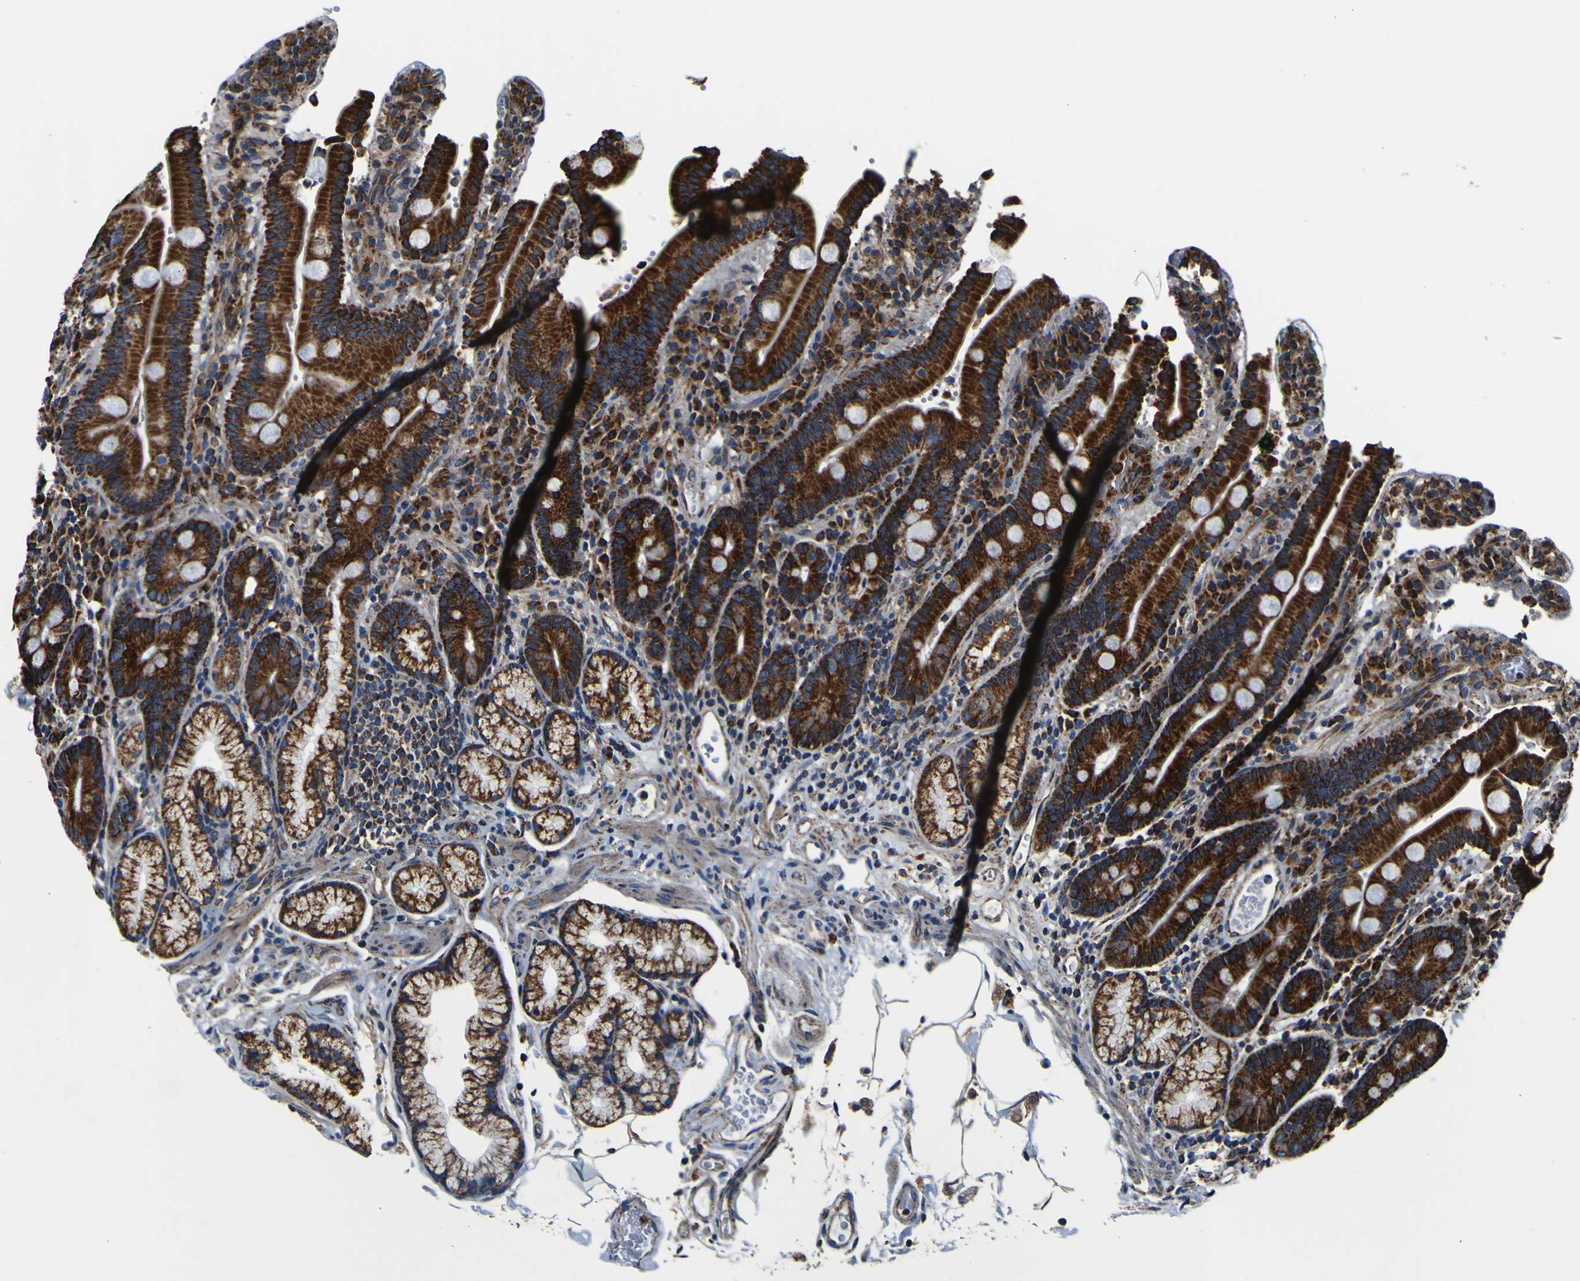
{"staining": {"intensity": "strong", "quantity": ">75%", "location": "cytoplasmic/membranous"}, "tissue": "duodenum", "cell_type": "Glandular cells", "image_type": "normal", "snomed": [{"axis": "morphology", "description": "Normal tissue, NOS"}, {"axis": "topography", "description": "Small intestine, NOS"}], "caption": "Strong cytoplasmic/membranous expression for a protein is identified in approximately >75% of glandular cells of benign duodenum using immunohistochemistry (IHC).", "gene": "PTRH2", "patient": {"sex": "female", "age": 71}}